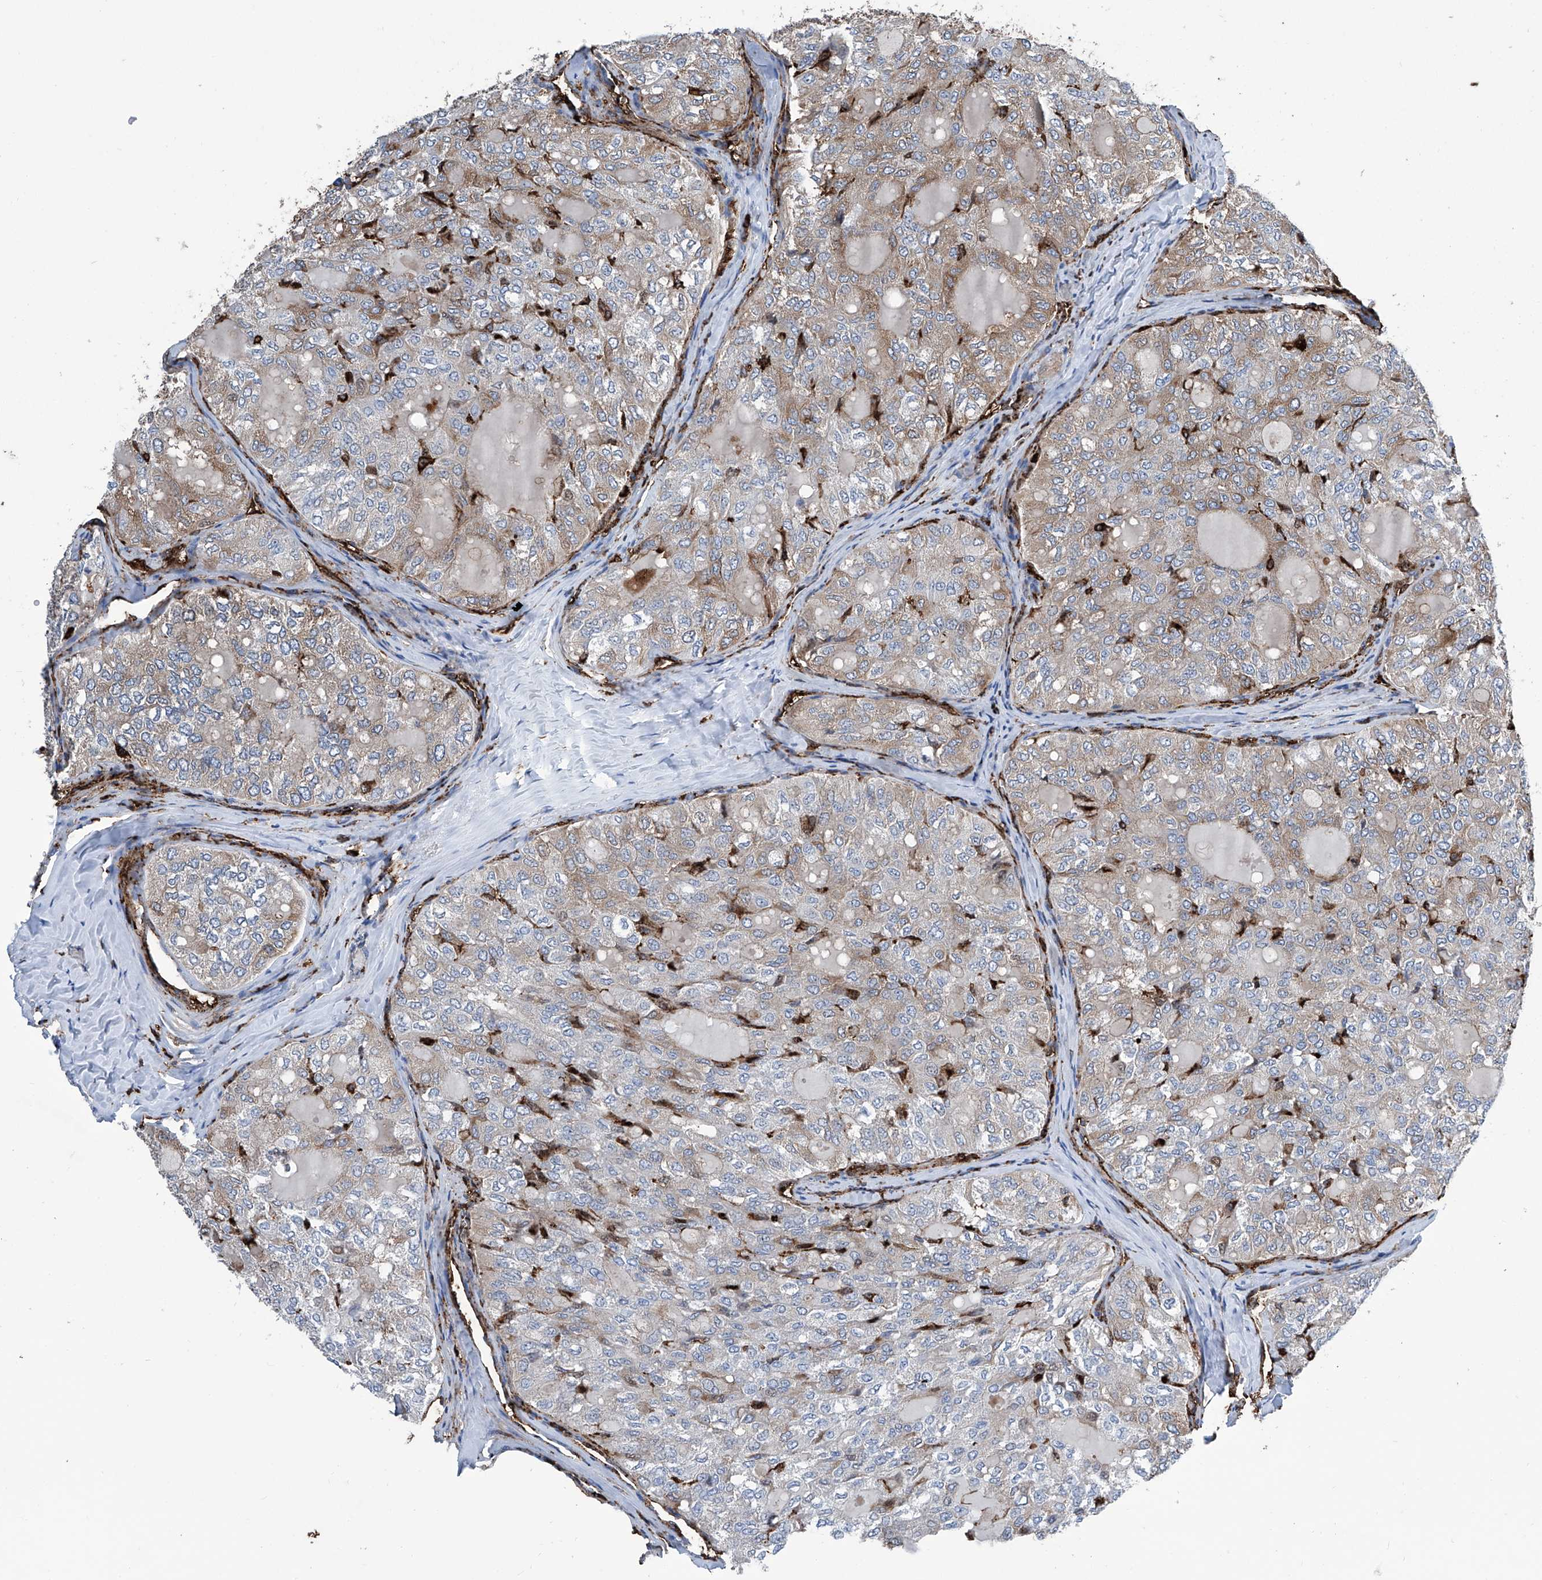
{"staining": {"intensity": "weak", "quantity": "<25%", "location": "cytoplasmic/membranous"}, "tissue": "thyroid cancer", "cell_type": "Tumor cells", "image_type": "cancer", "snomed": [{"axis": "morphology", "description": "Follicular adenoma carcinoma, NOS"}, {"axis": "topography", "description": "Thyroid gland"}], "caption": "Follicular adenoma carcinoma (thyroid) stained for a protein using immunohistochemistry displays no expression tumor cells.", "gene": "ZNF484", "patient": {"sex": "male", "age": 75}}